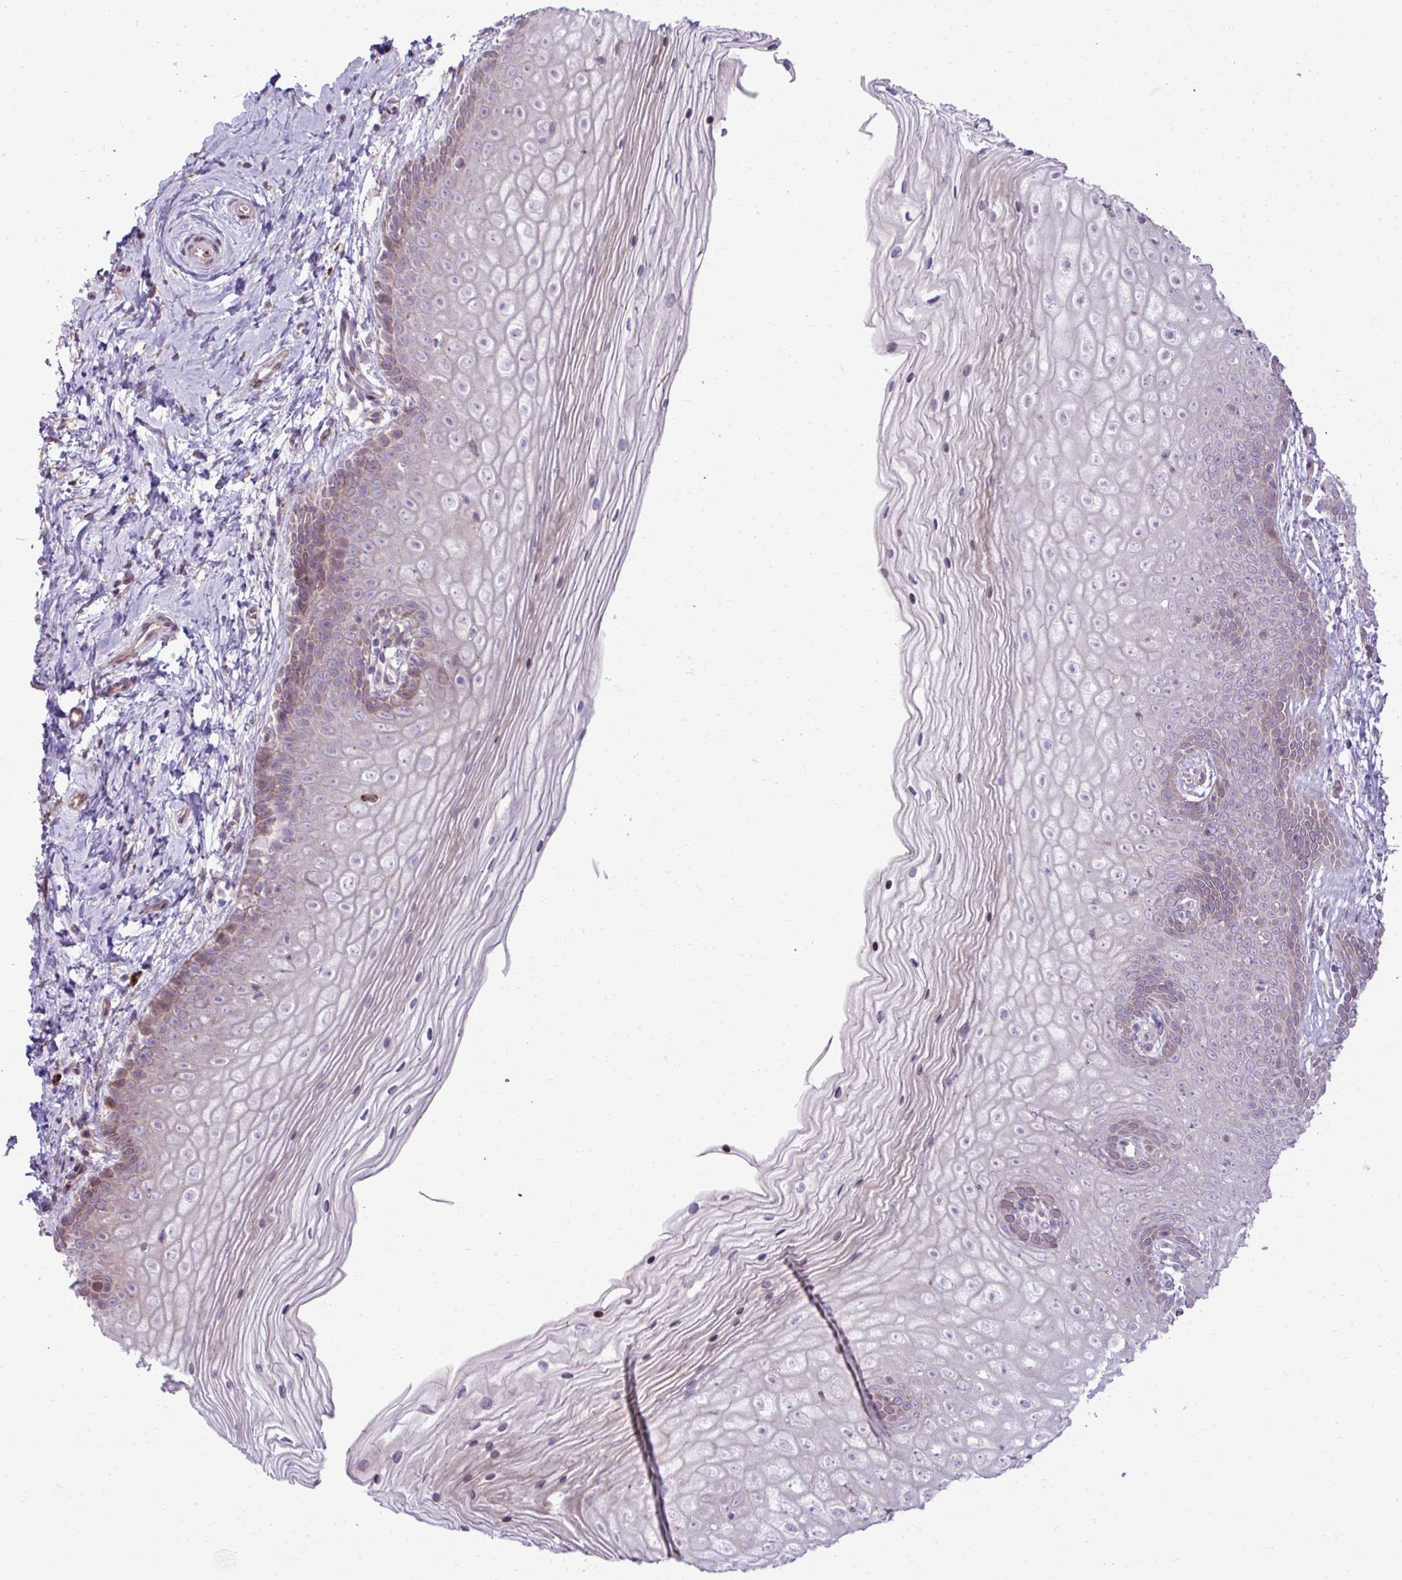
{"staining": {"intensity": "moderate", "quantity": "<25%", "location": "cytoplasmic/membranous"}, "tissue": "vagina", "cell_type": "Squamous epithelial cells", "image_type": "normal", "snomed": [{"axis": "morphology", "description": "Normal tissue, NOS"}, {"axis": "topography", "description": "Vagina"}], "caption": "Immunohistochemistry (IHC) histopathology image of unremarkable human vagina stained for a protein (brown), which shows low levels of moderate cytoplasmic/membranous positivity in about <25% of squamous epithelial cells.", "gene": "LIMS1", "patient": {"sex": "female", "age": 38}}